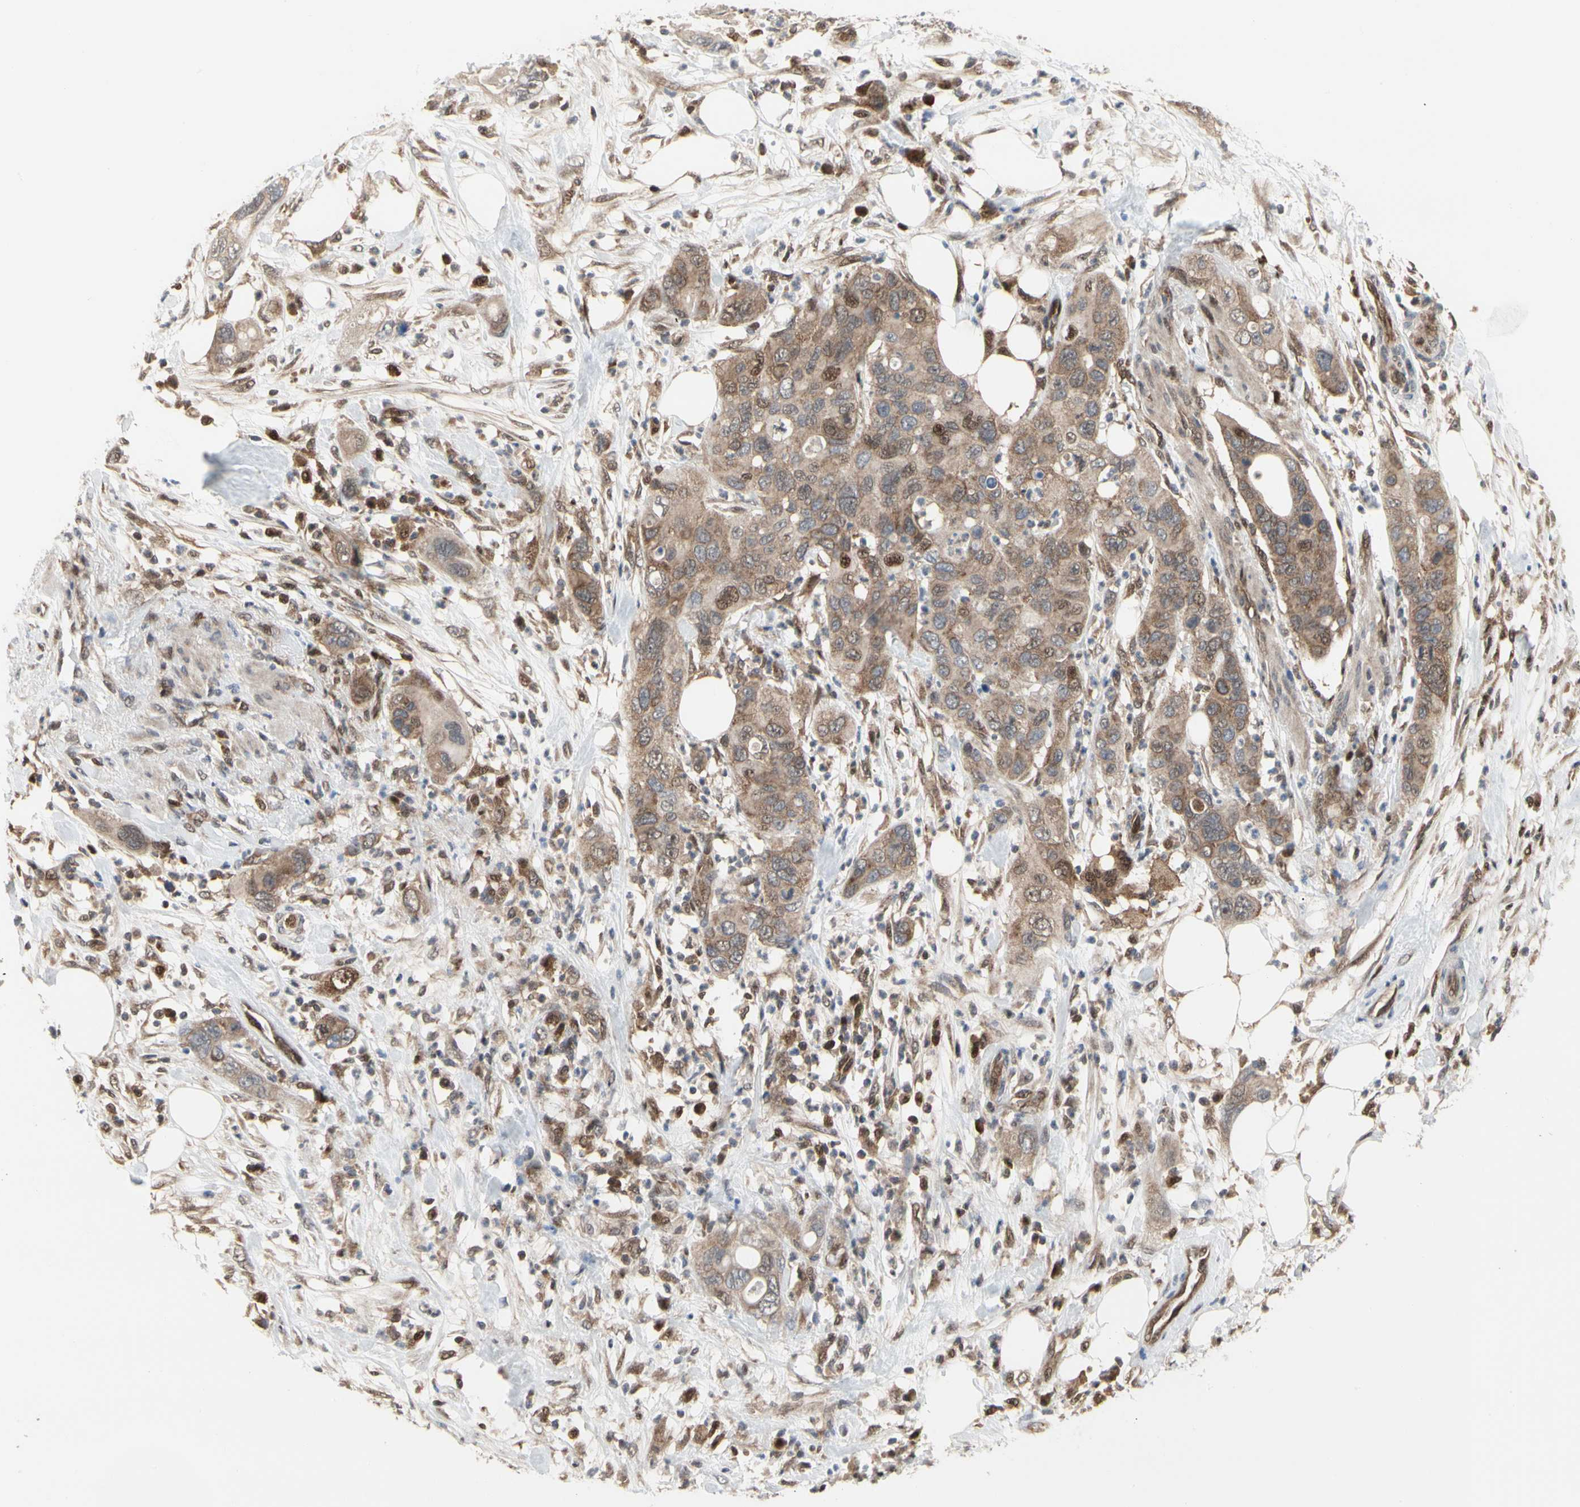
{"staining": {"intensity": "moderate", "quantity": ">75%", "location": "cytoplasmic/membranous"}, "tissue": "pancreatic cancer", "cell_type": "Tumor cells", "image_type": "cancer", "snomed": [{"axis": "morphology", "description": "Adenocarcinoma, NOS"}, {"axis": "topography", "description": "Pancreas"}], "caption": "Pancreatic adenocarcinoma tissue displays moderate cytoplasmic/membranous expression in about >75% of tumor cells, visualized by immunohistochemistry.", "gene": "CDK5", "patient": {"sex": "female", "age": 71}}